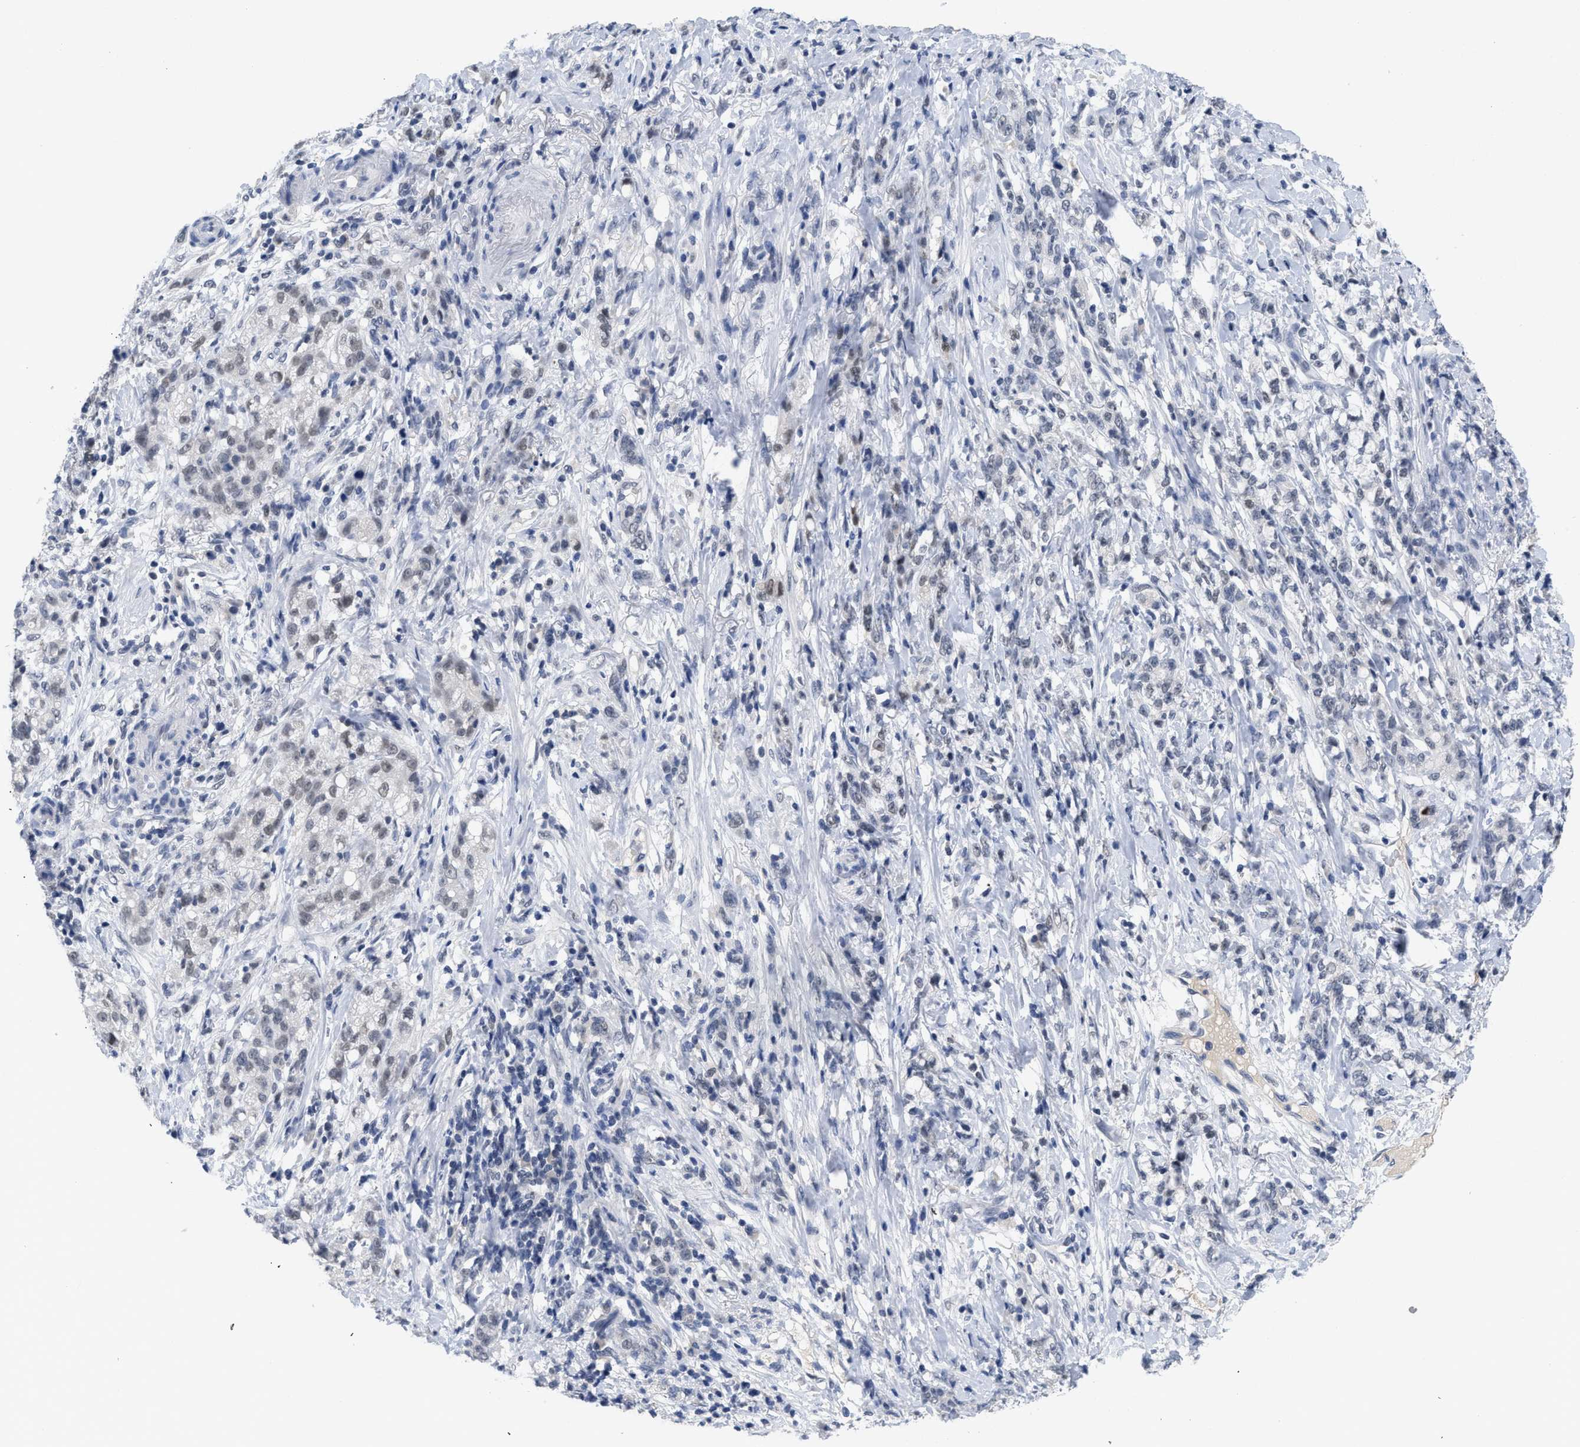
{"staining": {"intensity": "weak", "quantity": "<25%", "location": "nuclear"}, "tissue": "stomach cancer", "cell_type": "Tumor cells", "image_type": "cancer", "snomed": [{"axis": "morphology", "description": "Adenocarcinoma, NOS"}, {"axis": "topography", "description": "Stomach, lower"}], "caption": "A high-resolution photomicrograph shows immunohistochemistry staining of stomach cancer (adenocarcinoma), which reveals no significant positivity in tumor cells.", "gene": "GGNBP2", "patient": {"sex": "male", "age": 88}}